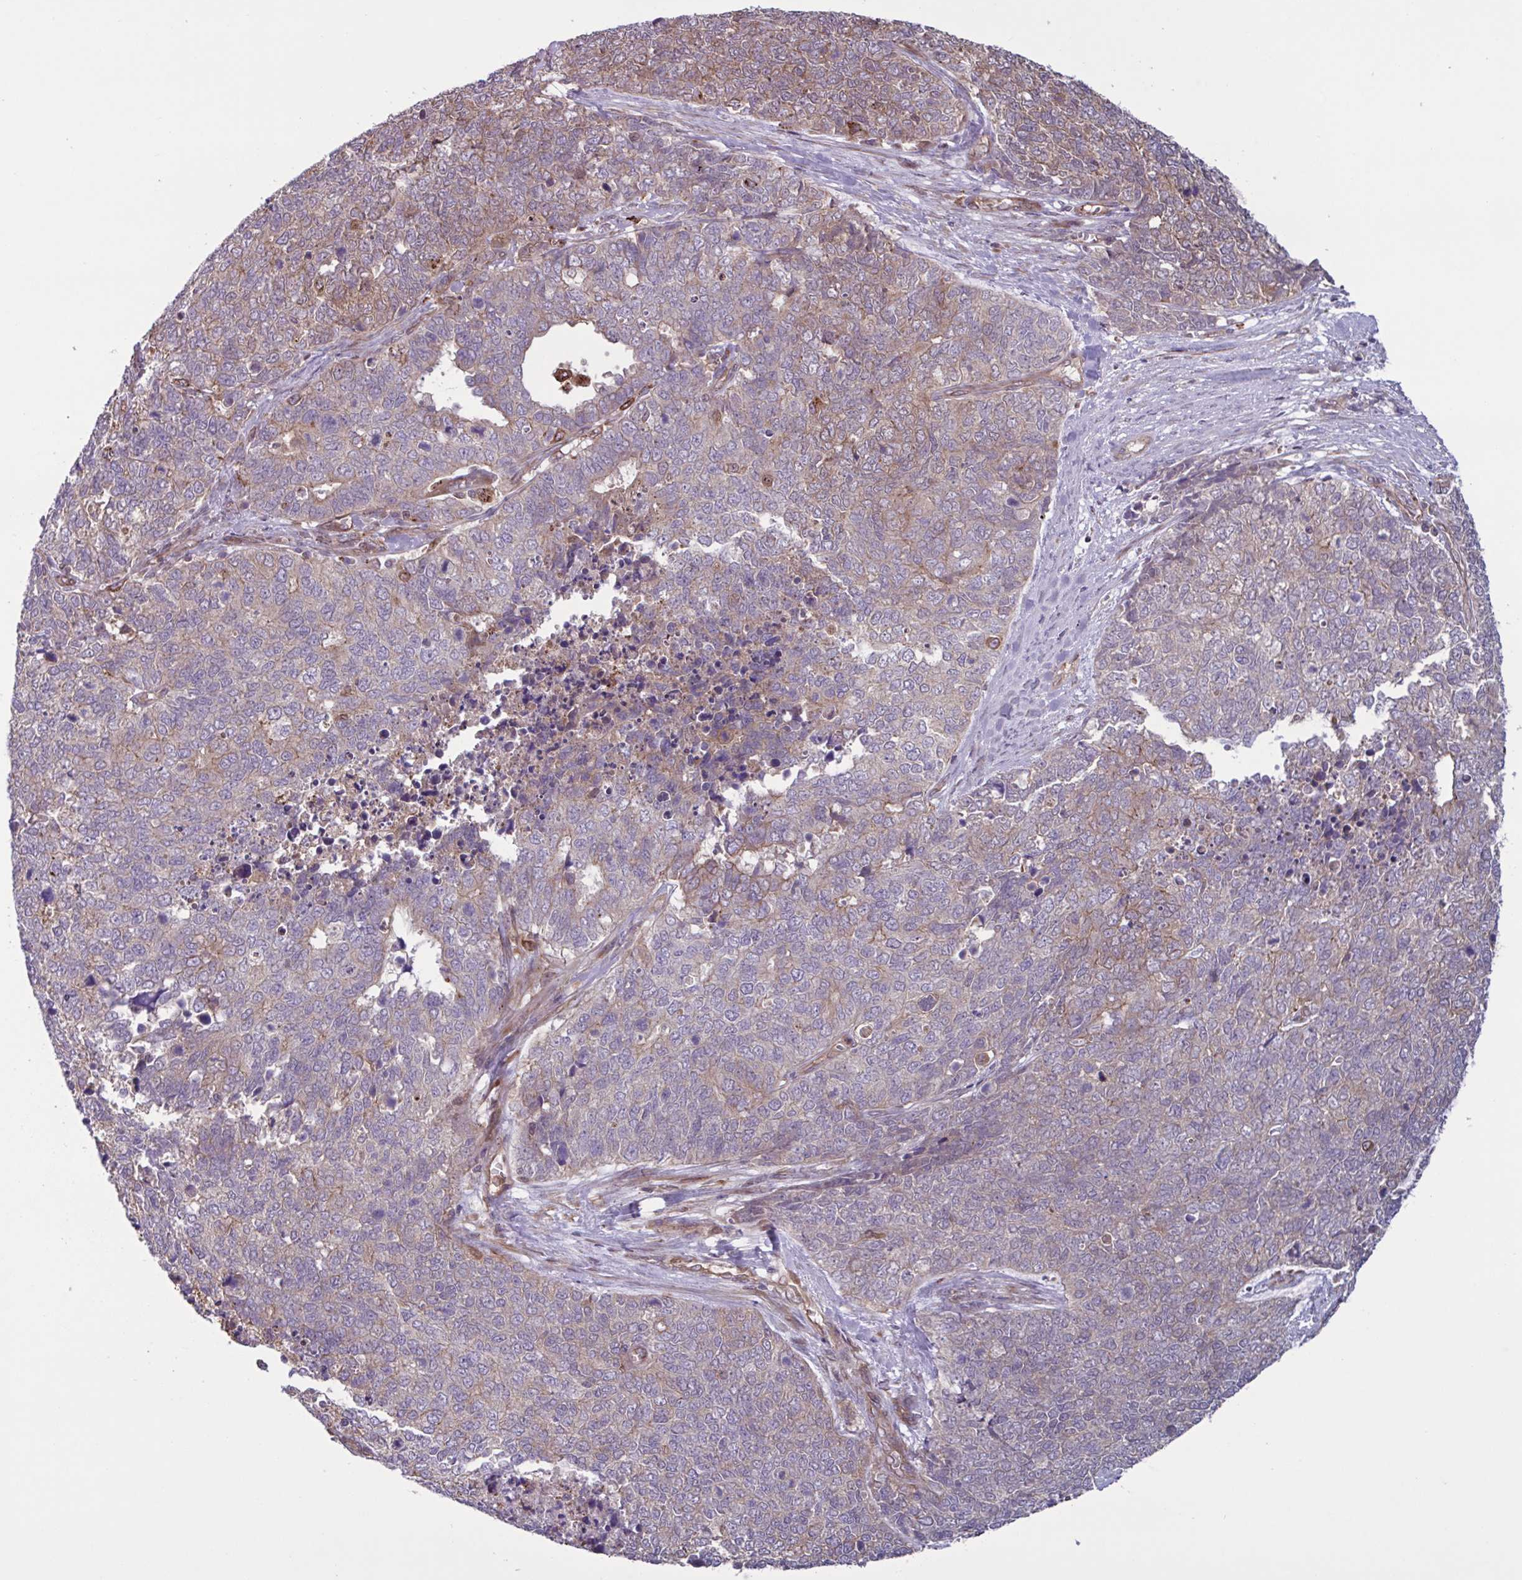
{"staining": {"intensity": "weak", "quantity": "25%-75%", "location": "cytoplasmic/membranous"}, "tissue": "cervical cancer", "cell_type": "Tumor cells", "image_type": "cancer", "snomed": [{"axis": "morphology", "description": "Adenocarcinoma, NOS"}, {"axis": "topography", "description": "Cervix"}], "caption": "Brown immunohistochemical staining in cervical adenocarcinoma displays weak cytoplasmic/membranous positivity in approximately 25%-75% of tumor cells. Immunohistochemistry stains the protein in brown and the nuclei are stained blue.", "gene": "GLTP", "patient": {"sex": "female", "age": 63}}